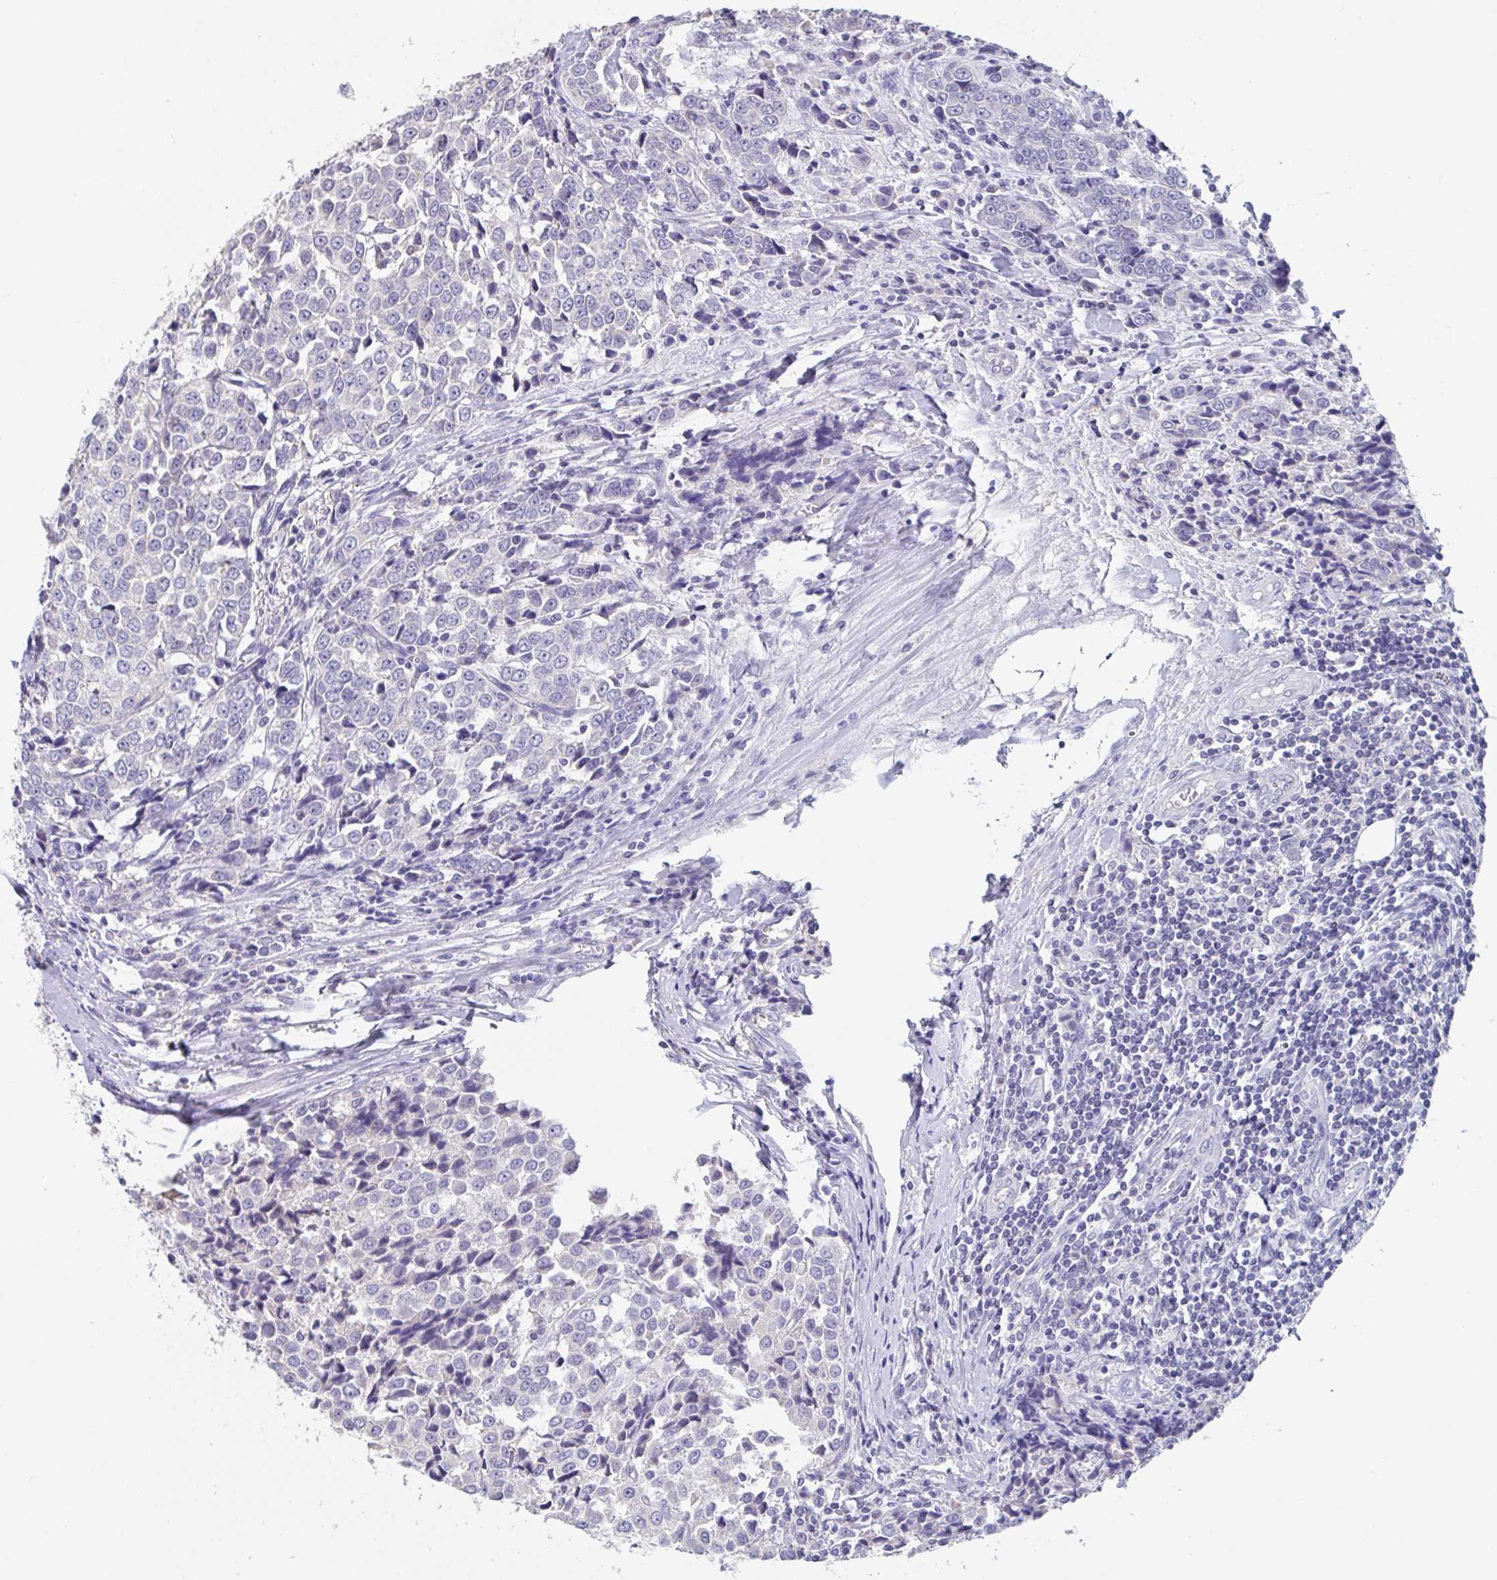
{"staining": {"intensity": "negative", "quantity": "none", "location": "none"}, "tissue": "breast cancer", "cell_type": "Tumor cells", "image_type": "cancer", "snomed": [{"axis": "morphology", "description": "Duct carcinoma"}, {"axis": "topography", "description": "Breast"}], "caption": "Immunohistochemistry of human breast cancer (infiltrating ductal carcinoma) exhibits no positivity in tumor cells. The staining is performed using DAB (3,3'-diaminobenzidine) brown chromogen with nuclei counter-stained in using hematoxylin.", "gene": "SLC44A4", "patient": {"sex": "female", "age": 80}}